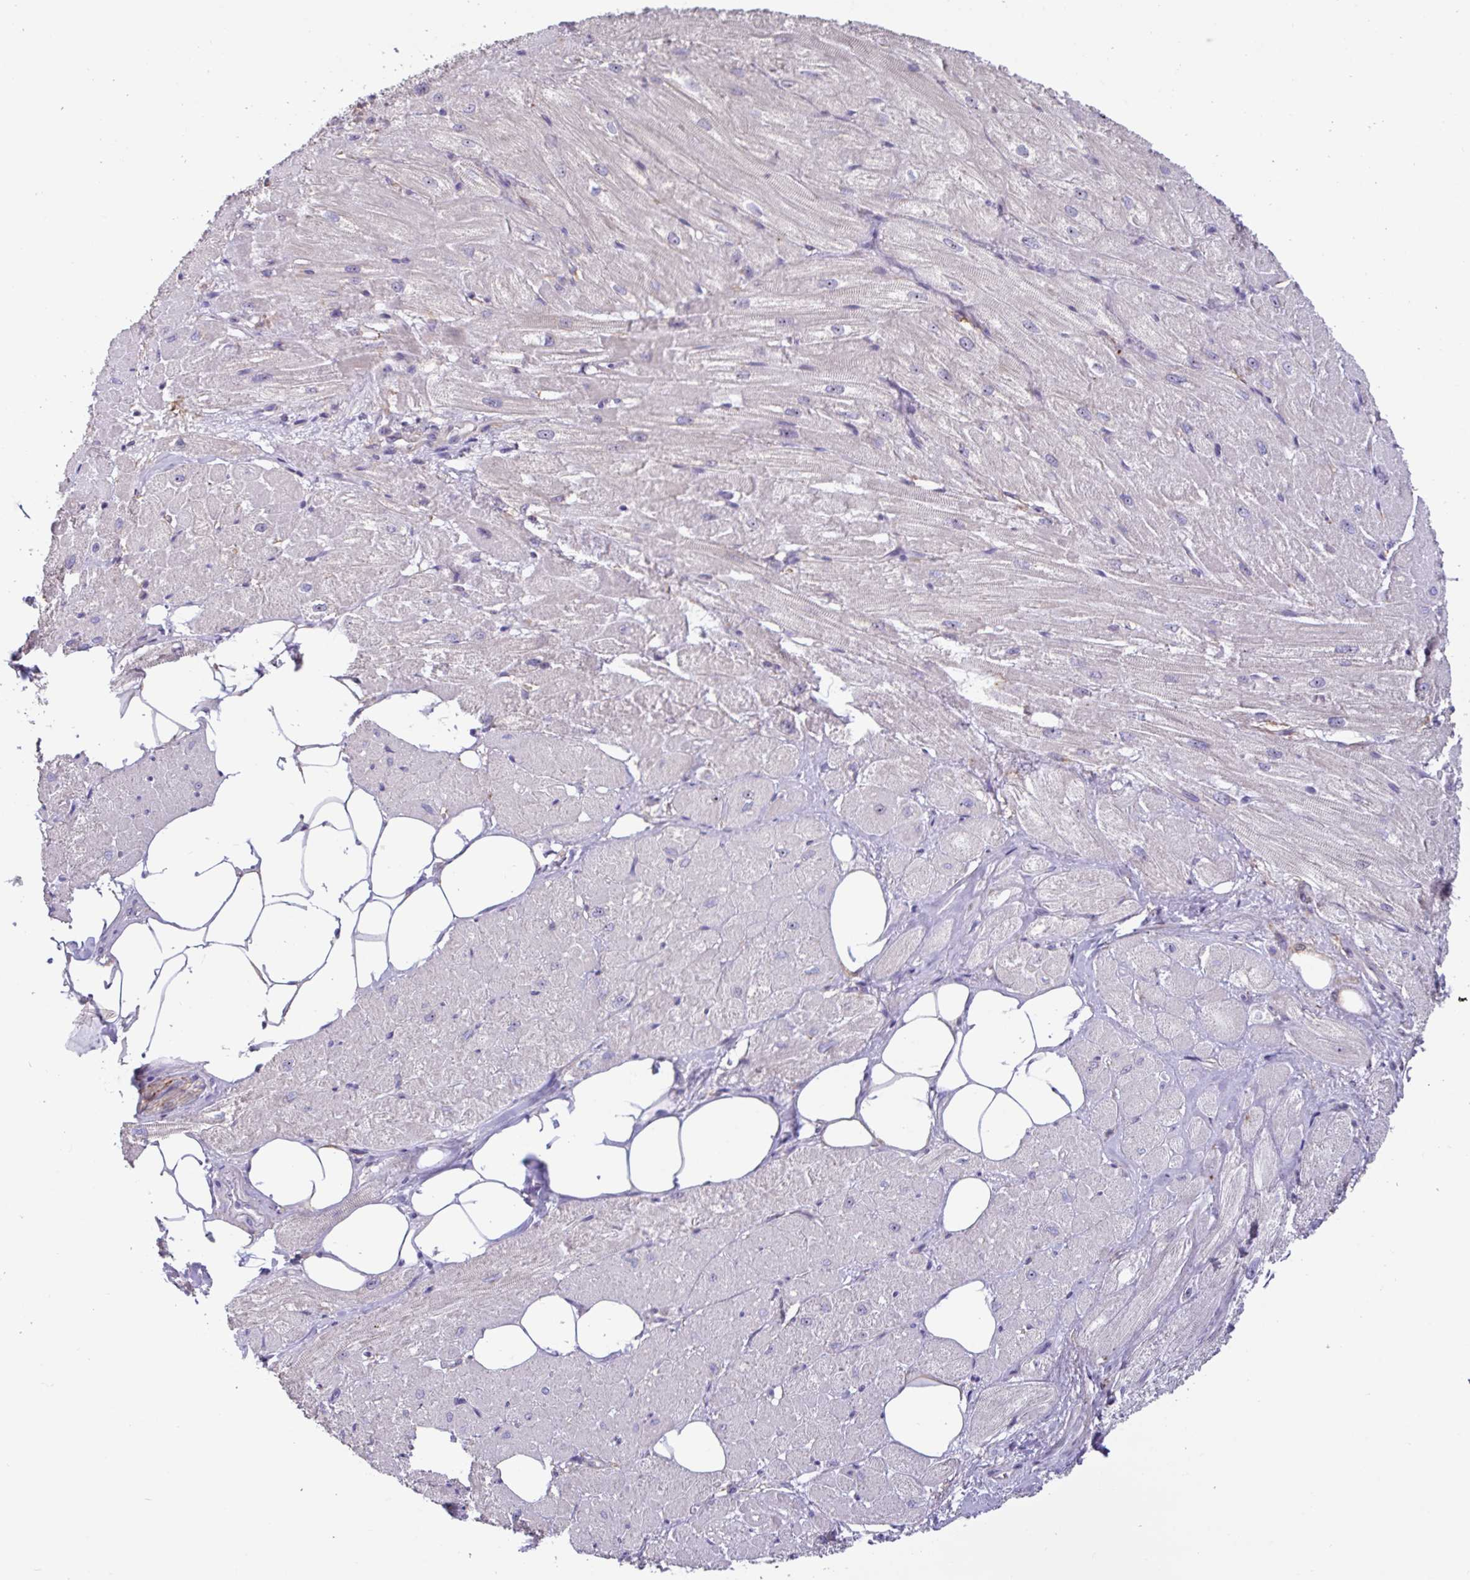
{"staining": {"intensity": "weak", "quantity": "25%-75%", "location": "cytoplasmic/membranous,nuclear"}, "tissue": "heart muscle", "cell_type": "Cardiomyocytes", "image_type": "normal", "snomed": [{"axis": "morphology", "description": "Normal tissue, NOS"}, {"axis": "topography", "description": "Heart"}], "caption": "Protein staining displays weak cytoplasmic/membranous,nuclear expression in approximately 25%-75% of cardiomyocytes in benign heart muscle.", "gene": "MXRA8", "patient": {"sex": "male", "age": 62}}